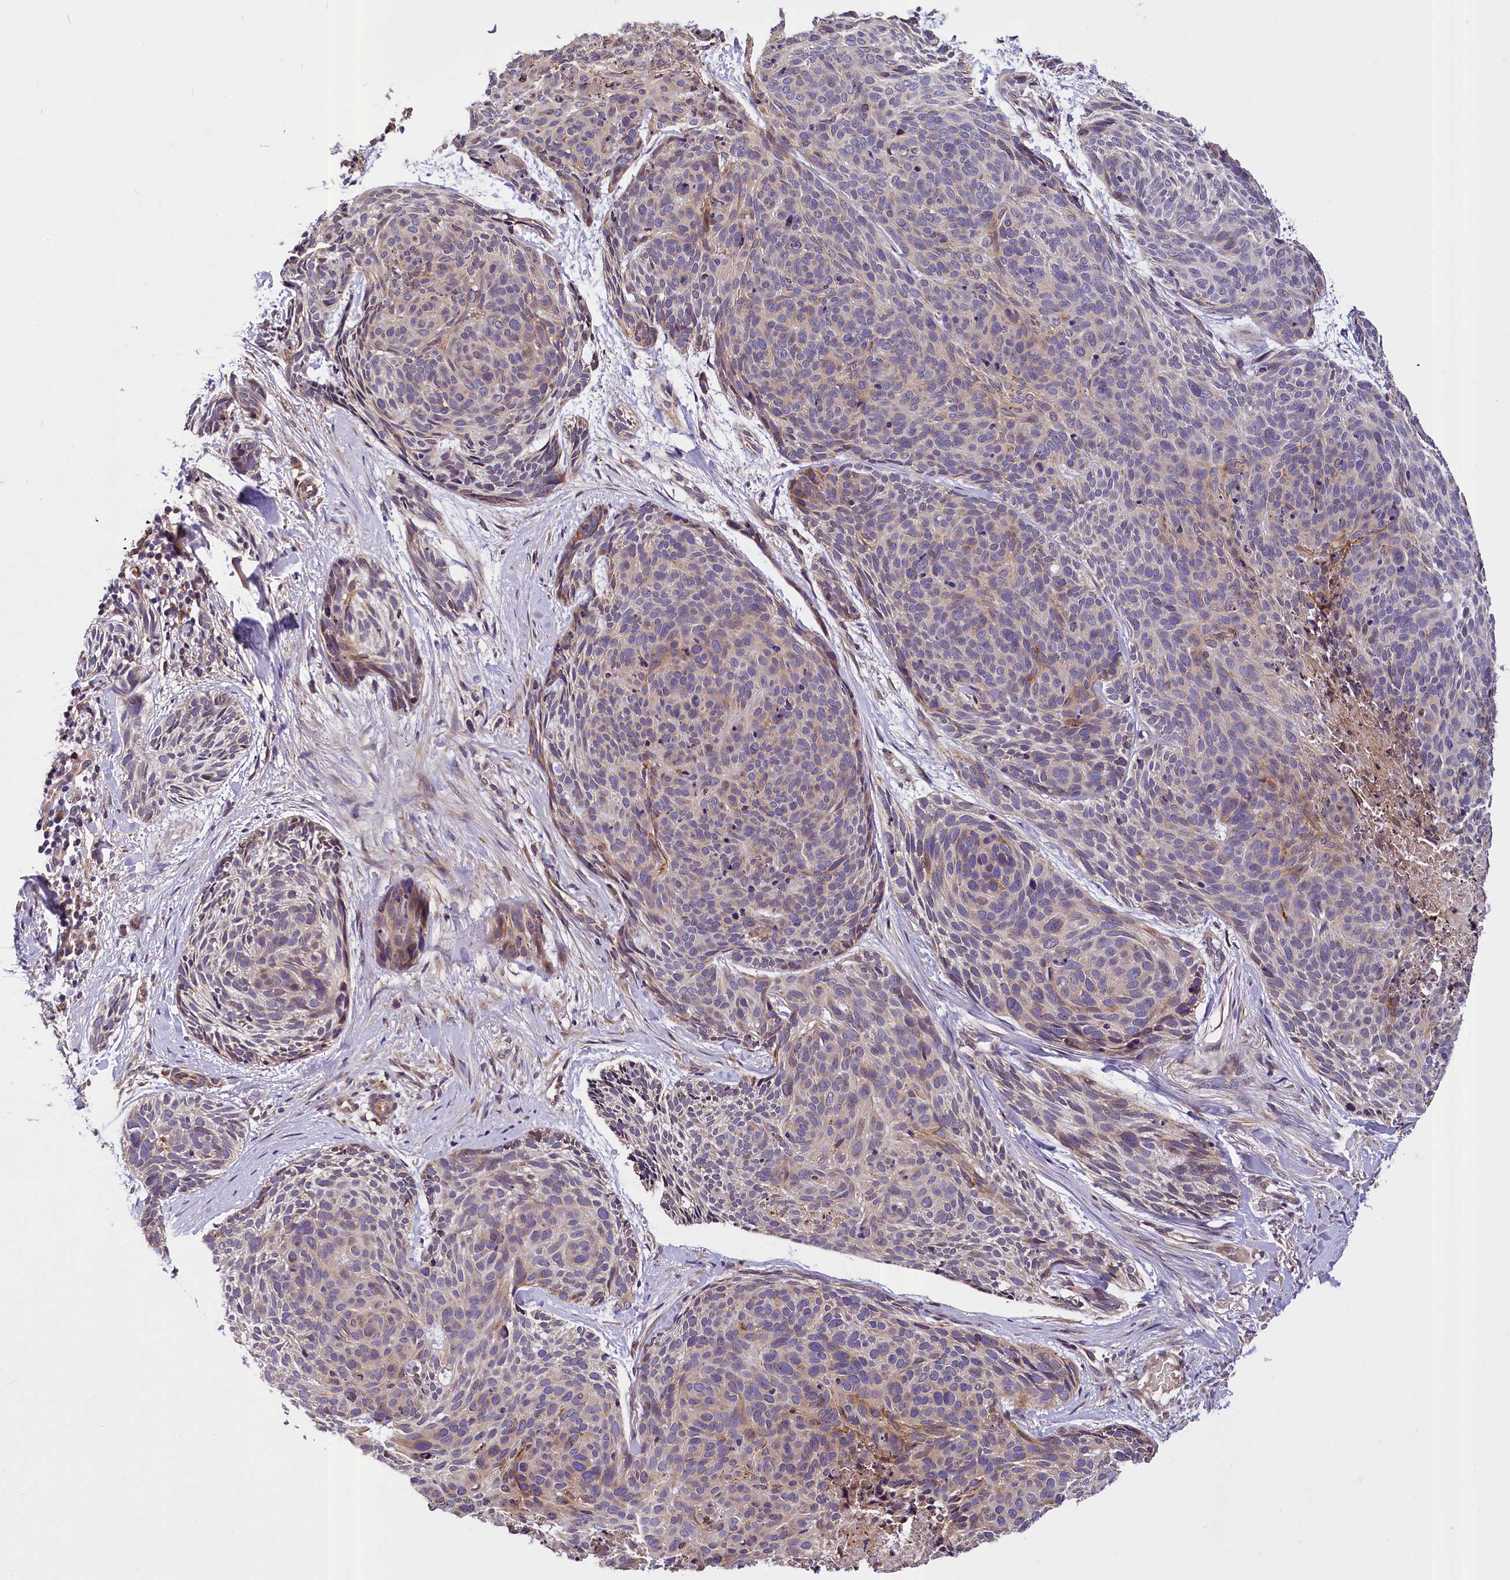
{"staining": {"intensity": "weak", "quantity": "<25%", "location": "cytoplasmic/membranous"}, "tissue": "skin cancer", "cell_type": "Tumor cells", "image_type": "cancer", "snomed": [{"axis": "morphology", "description": "Normal tissue, NOS"}, {"axis": "morphology", "description": "Basal cell carcinoma"}, {"axis": "topography", "description": "Skin"}], "caption": "Human skin basal cell carcinoma stained for a protein using immunohistochemistry demonstrates no staining in tumor cells.", "gene": "SUPV3L1", "patient": {"sex": "male", "age": 66}}